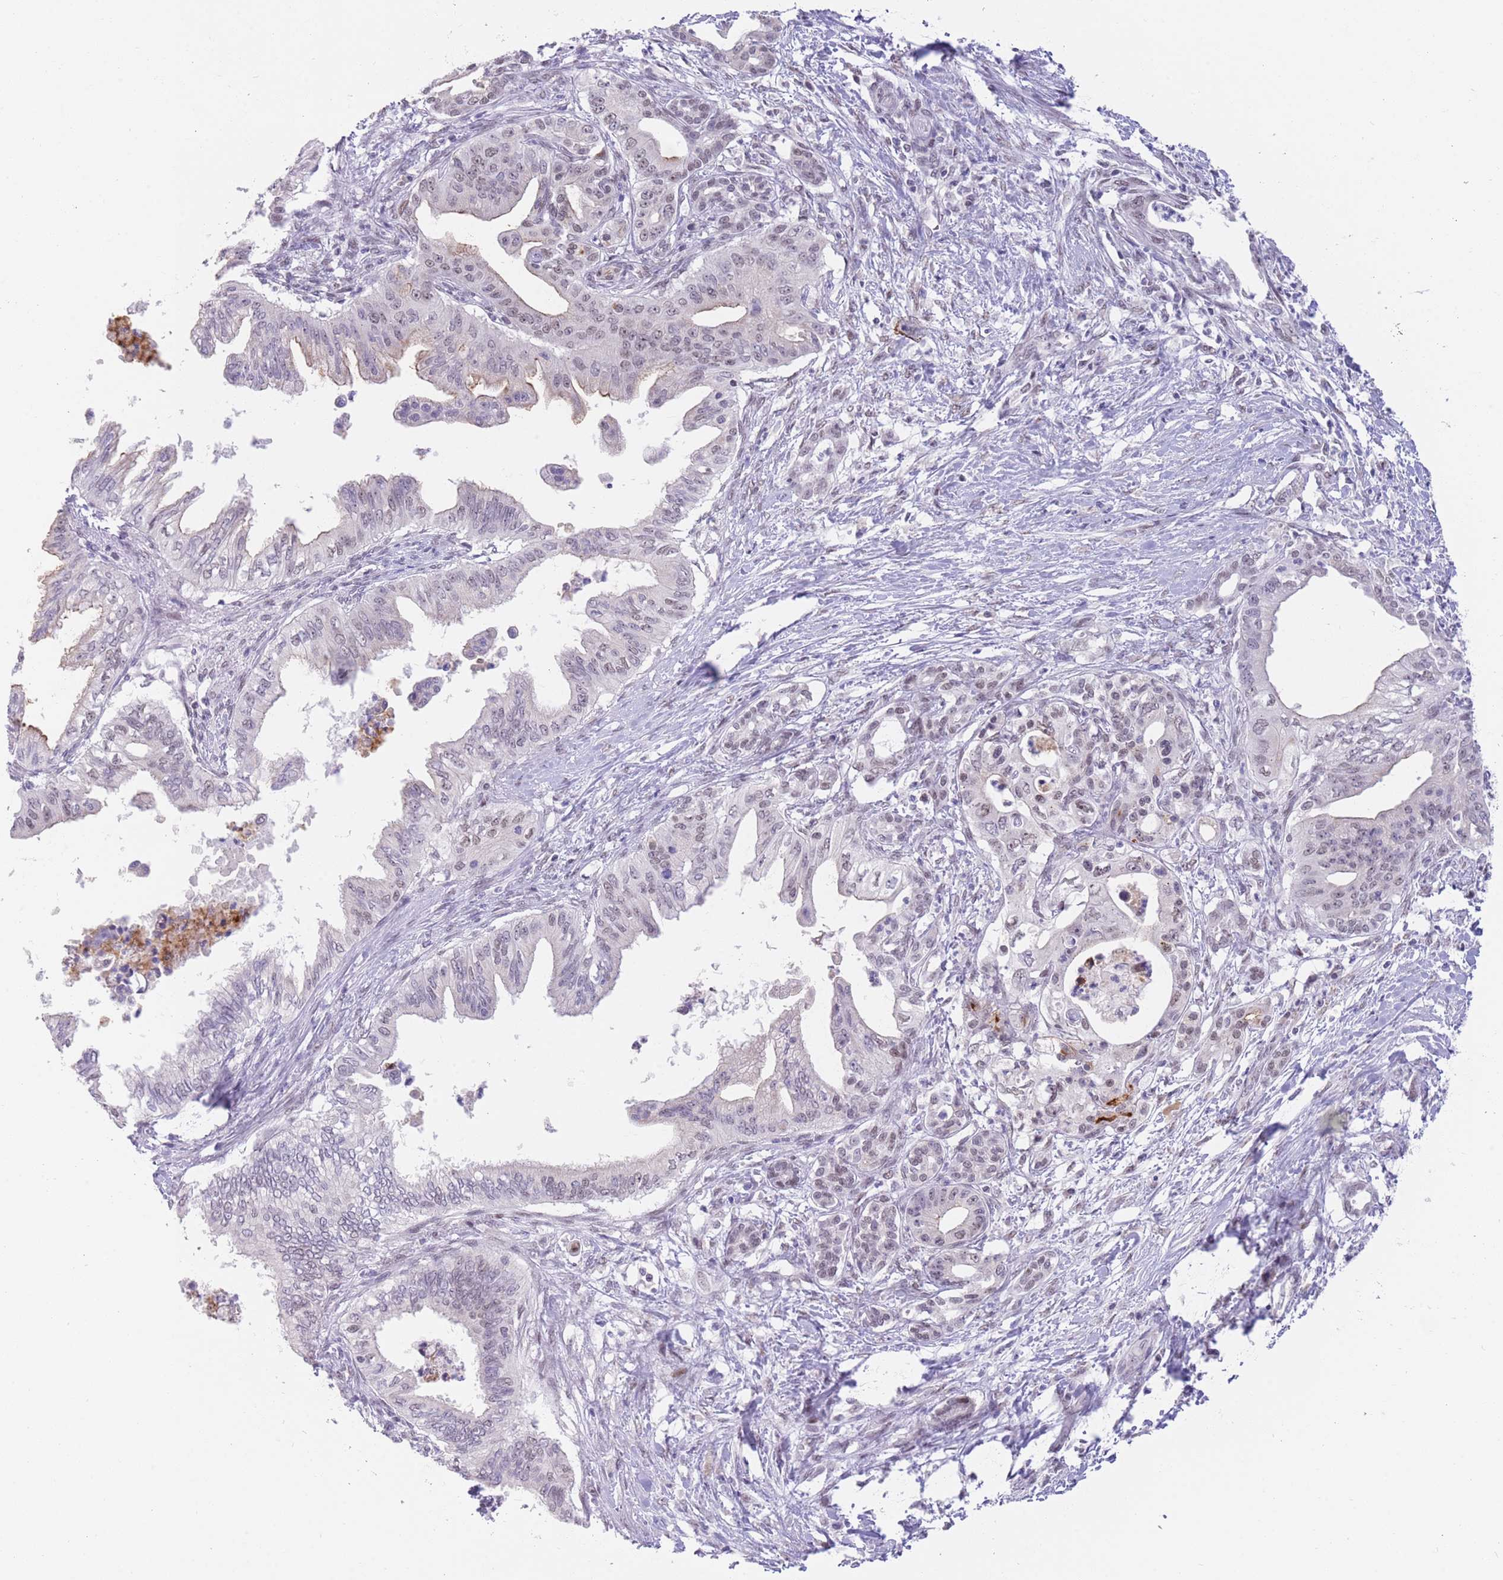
{"staining": {"intensity": "weak", "quantity": "<25%", "location": "cytoplasmic/membranous"}, "tissue": "pancreatic cancer", "cell_type": "Tumor cells", "image_type": "cancer", "snomed": [{"axis": "morphology", "description": "Adenocarcinoma, NOS"}, {"axis": "topography", "description": "Pancreas"}], "caption": "Human adenocarcinoma (pancreatic) stained for a protein using immunohistochemistry reveals no expression in tumor cells.", "gene": "RFX1", "patient": {"sex": "male", "age": 58}}